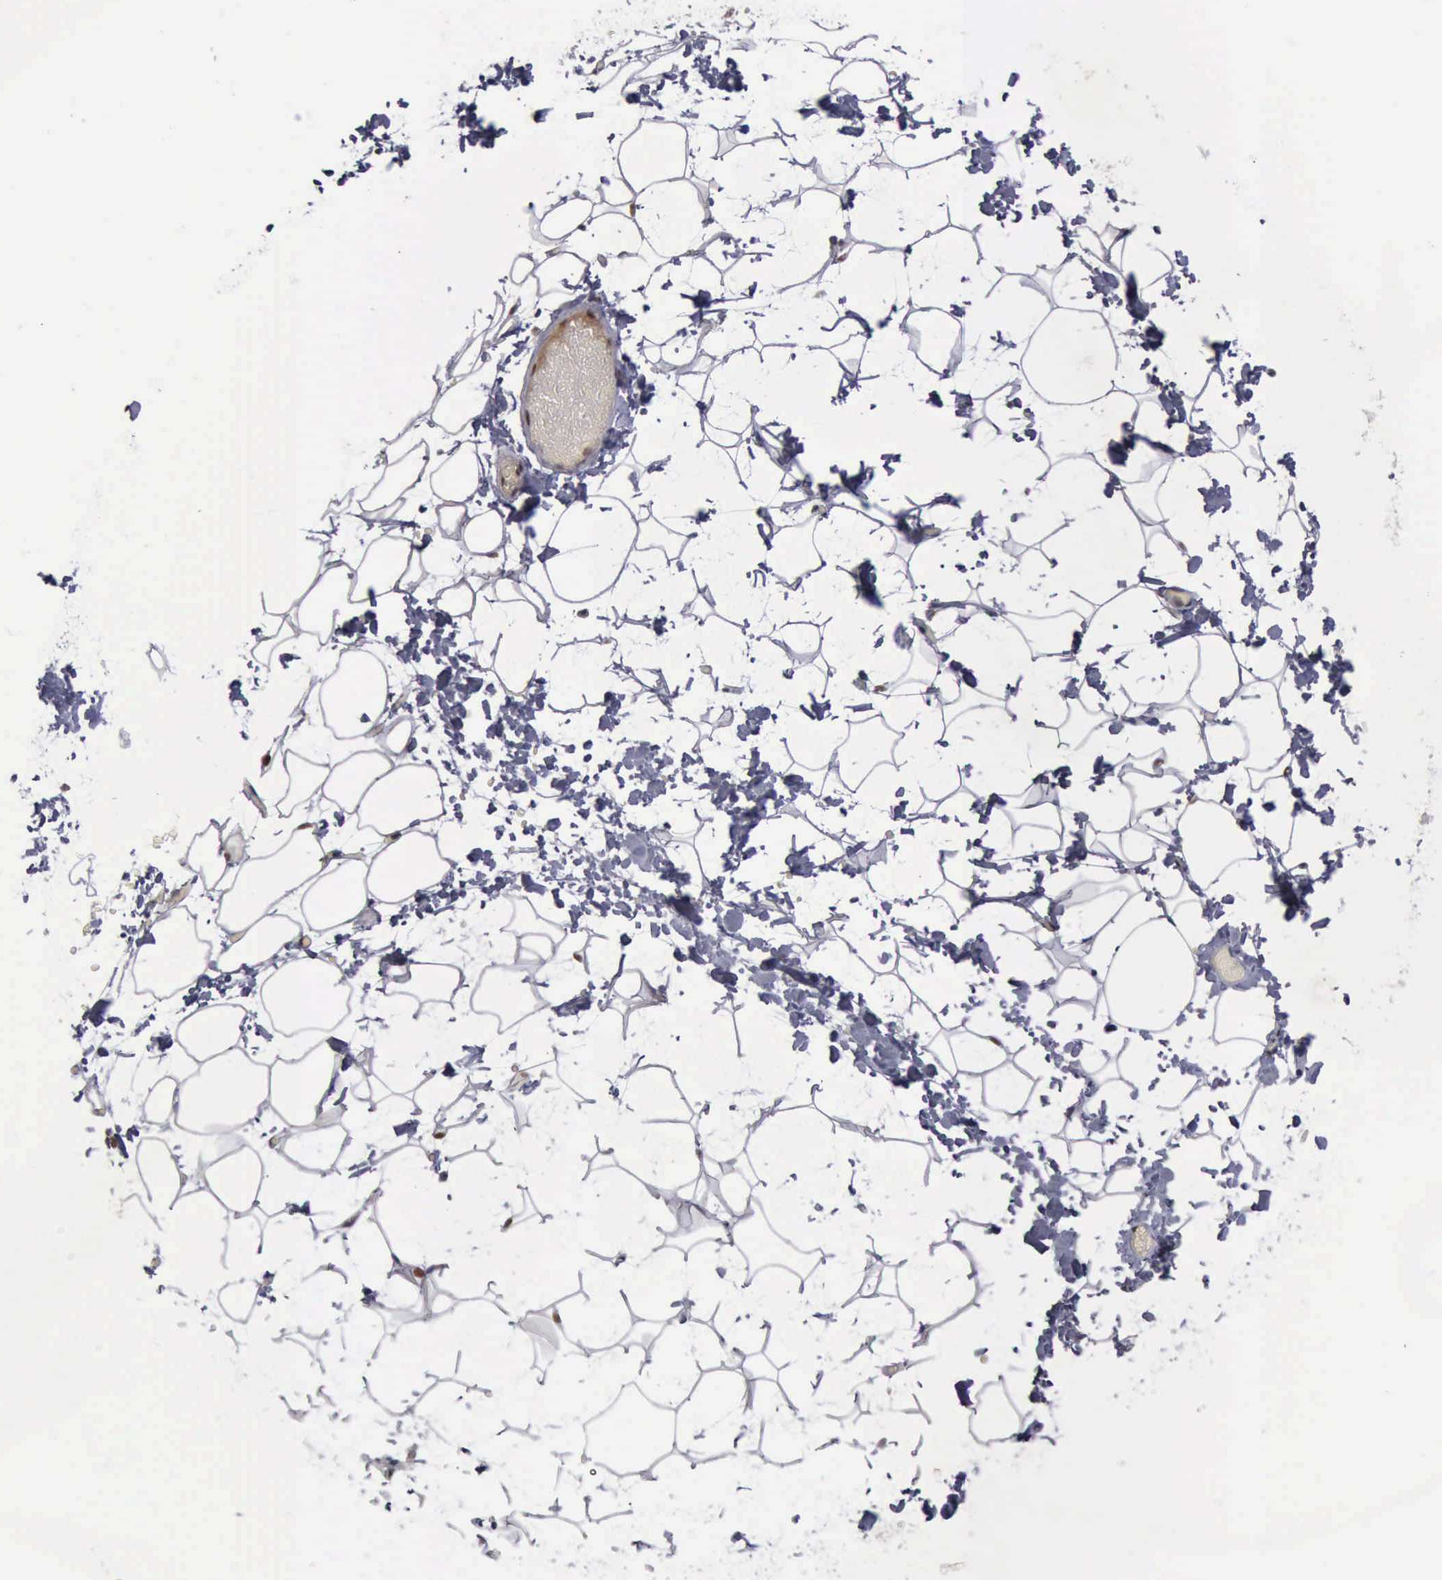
{"staining": {"intensity": "moderate", "quantity": ">75%", "location": "nuclear"}, "tissue": "adipose tissue", "cell_type": "Adipocytes", "image_type": "normal", "snomed": [{"axis": "morphology", "description": "Normal tissue, NOS"}, {"axis": "morphology", "description": "Fibrosis, NOS"}, {"axis": "topography", "description": "Breast"}], "caption": "Protein expression analysis of benign adipose tissue displays moderate nuclear staining in about >75% of adipocytes.", "gene": "ATM", "patient": {"sex": "female", "age": 24}}